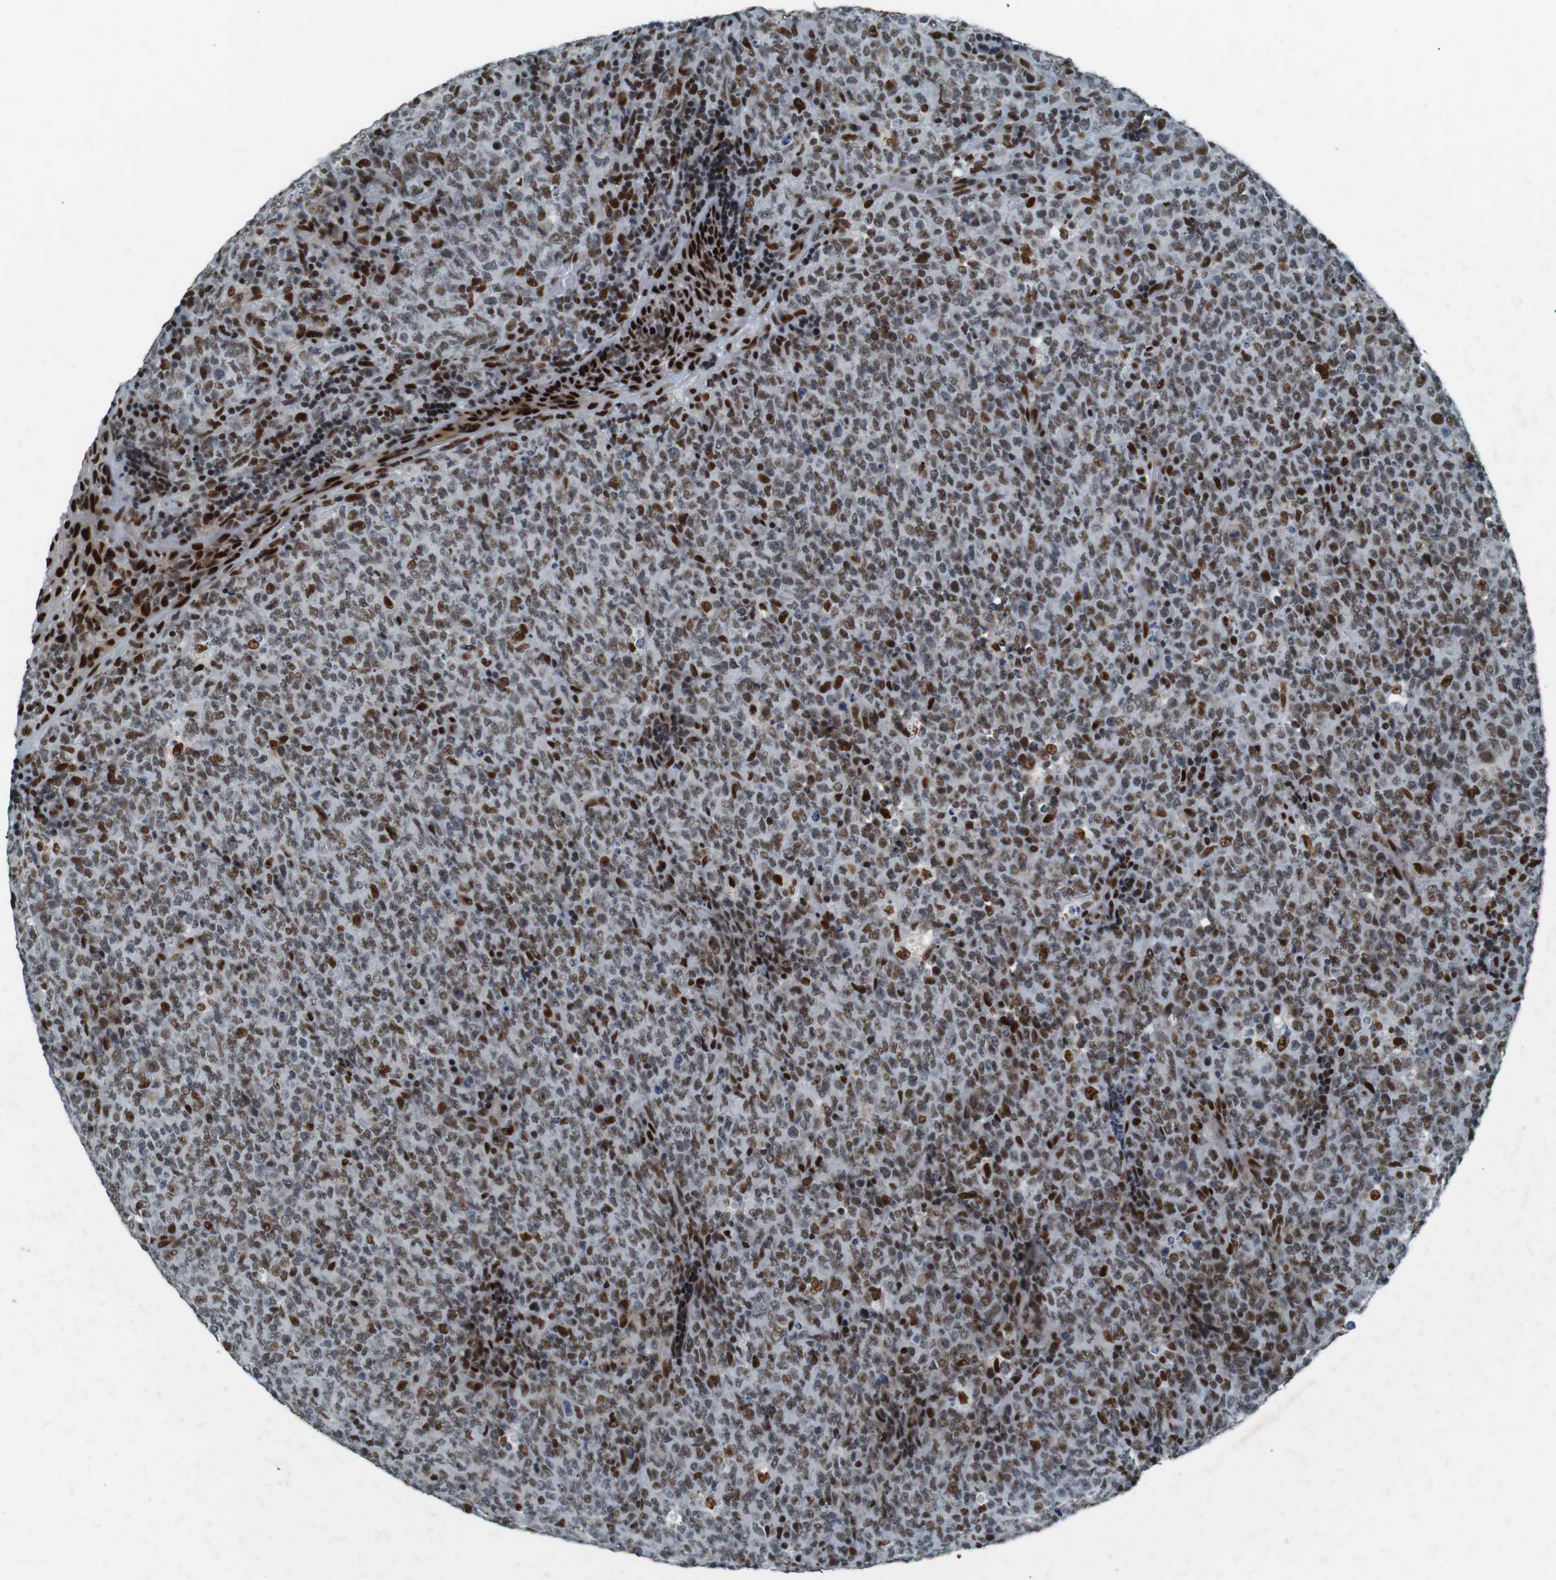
{"staining": {"intensity": "moderate", "quantity": ">75%", "location": "nuclear"}, "tissue": "lymphoma", "cell_type": "Tumor cells", "image_type": "cancer", "snomed": [{"axis": "morphology", "description": "Malignant lymphoma, non-Hodgkin's type, High grade"}, {"axis": "topography", "description": "Tonsil"}], "caption": "Brown immunohistochemical staining in human lymphoma reveals moderate nuclear expression in approximately >75% of tumor cells.", "gene": "HEXIM1", "patient": {"sex": "female", "age": 36}}